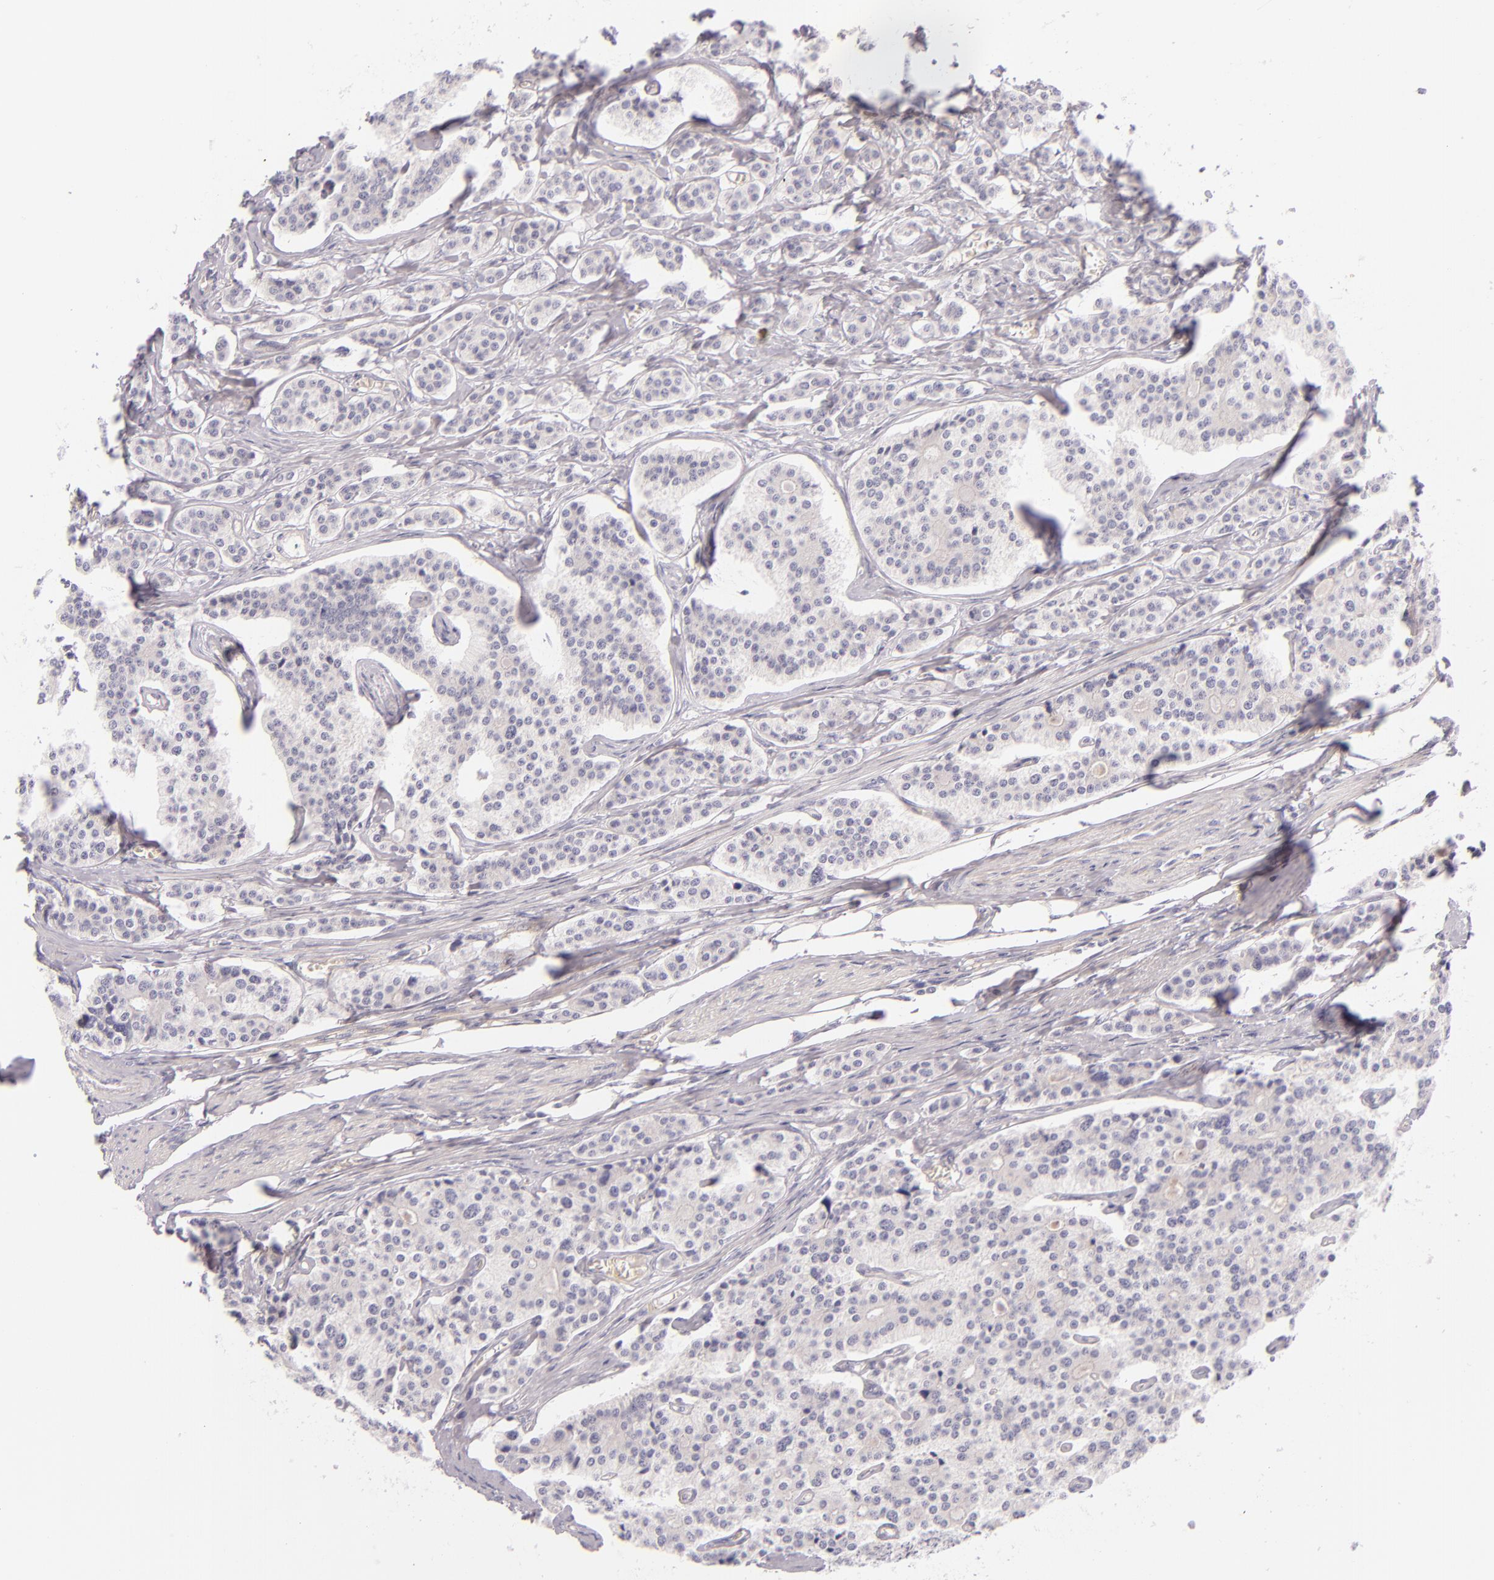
{"staining": {"intensity": "negative", "quantity": "none", "location": "none"}, "tissue": "carcinoid", "cell_type": "Tumor cells", "image_type": "cancer", "snomed": [{"axis": "morphology", "description": "Carcinoid, malignant, NOS"}, {"axis": "topography", "description": "Small intestine"}], "caption": "Tumor cells are negative for protein expression in human carcinoid (malignant).", "gene": "BCL3", "patient": {"sex": "male", "age": 63}}